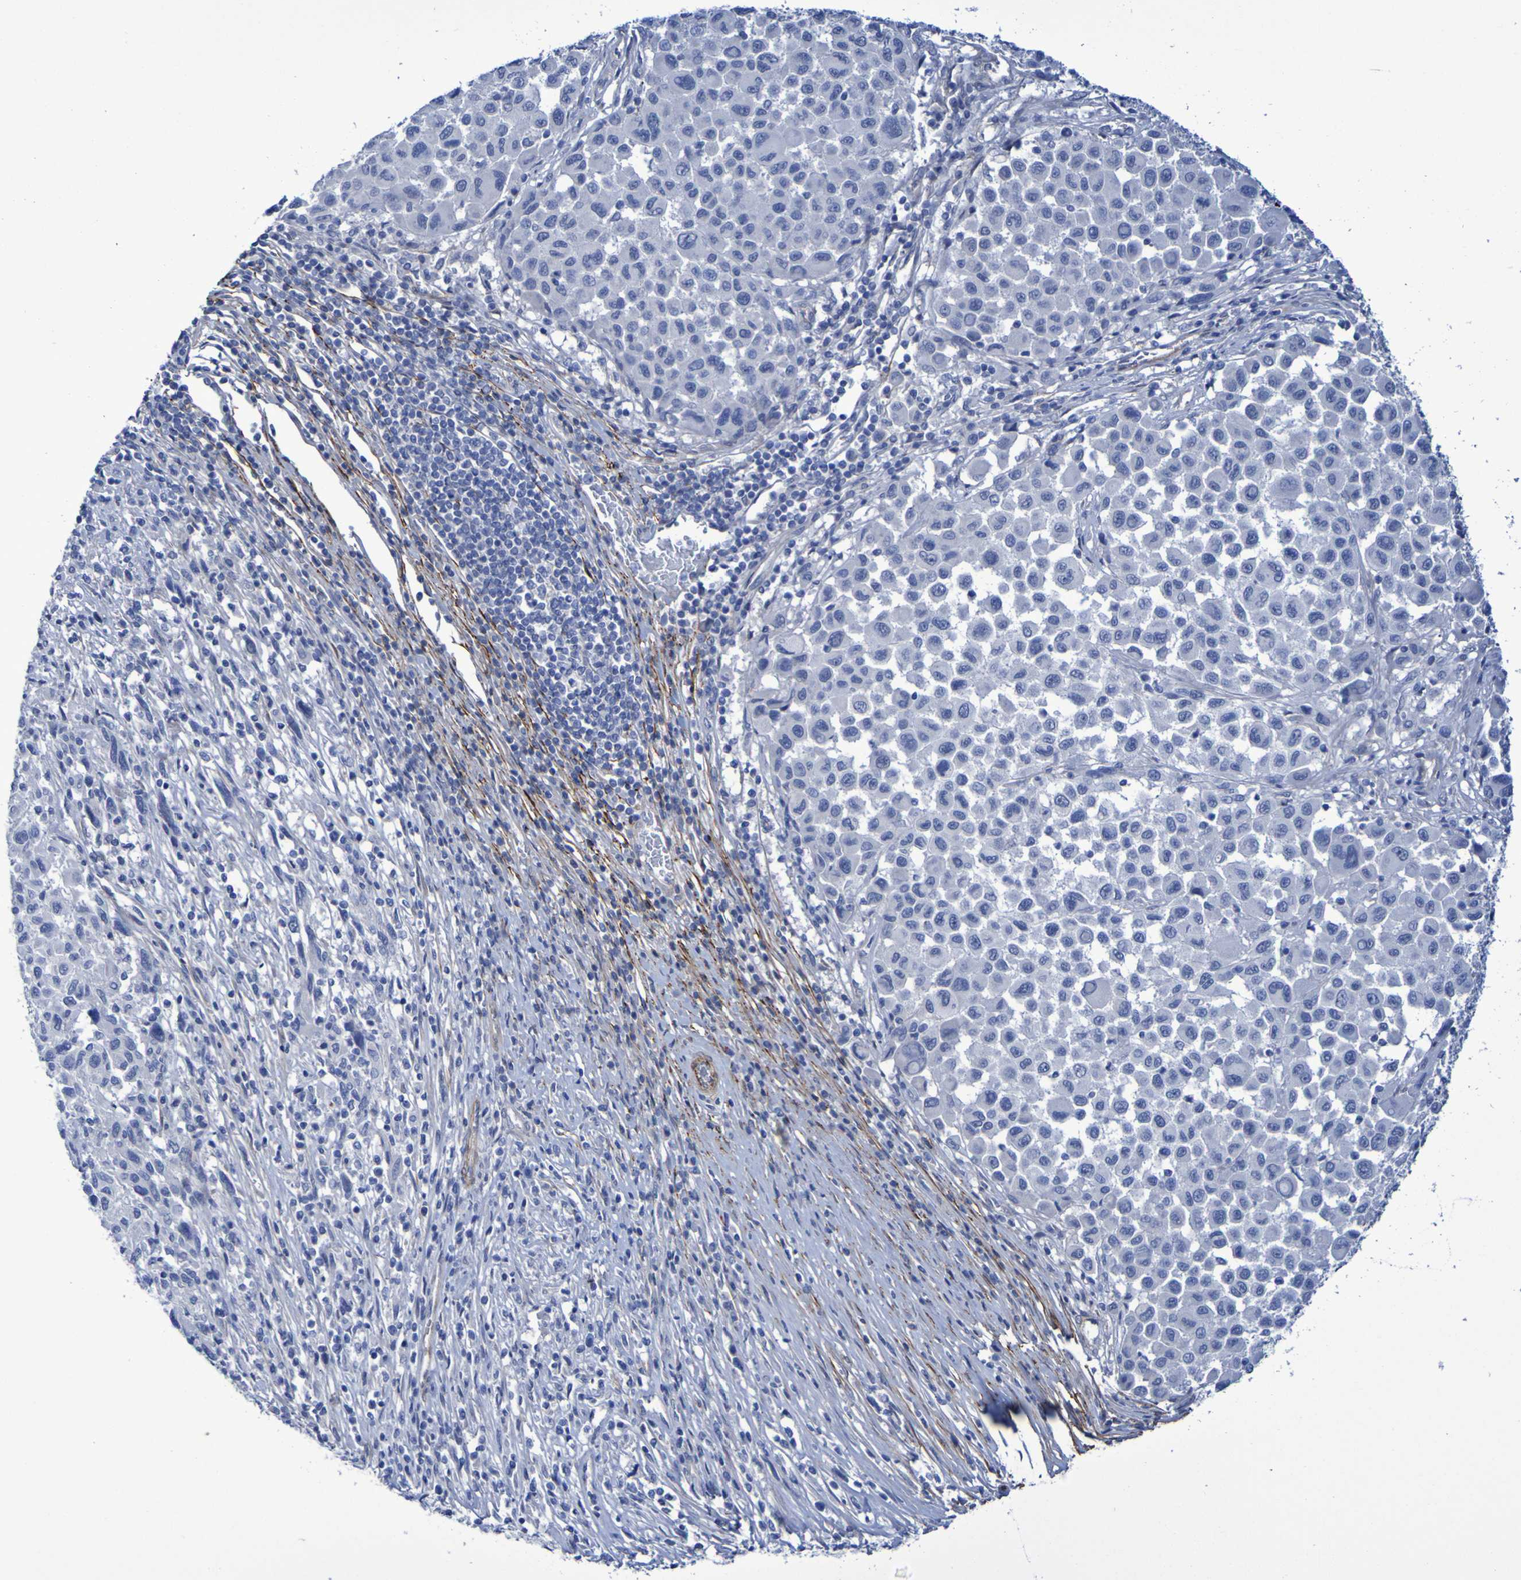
{"staining": {"intensity": "negative", "quantity": "none", "location": "none"}, "tissue": "melanoma", "cell_type": "Tumor cells", "image_type": "cancer", "snomed": [{"axis": "morphology", "description": "Malignant melanoma, Metastatic site"}, {"axis": "topography", "description": "Lymph node"}], "caption": "A high-resolution histopathology image shows immunohistochemistry staining of melanoma, which reveals no significant staining in tumor cells. (DAB (3,3'-diaminobenzidine) IHC, high magnification).", "gene": "LPP", "patient": {"sex": "male", "age": 61}}